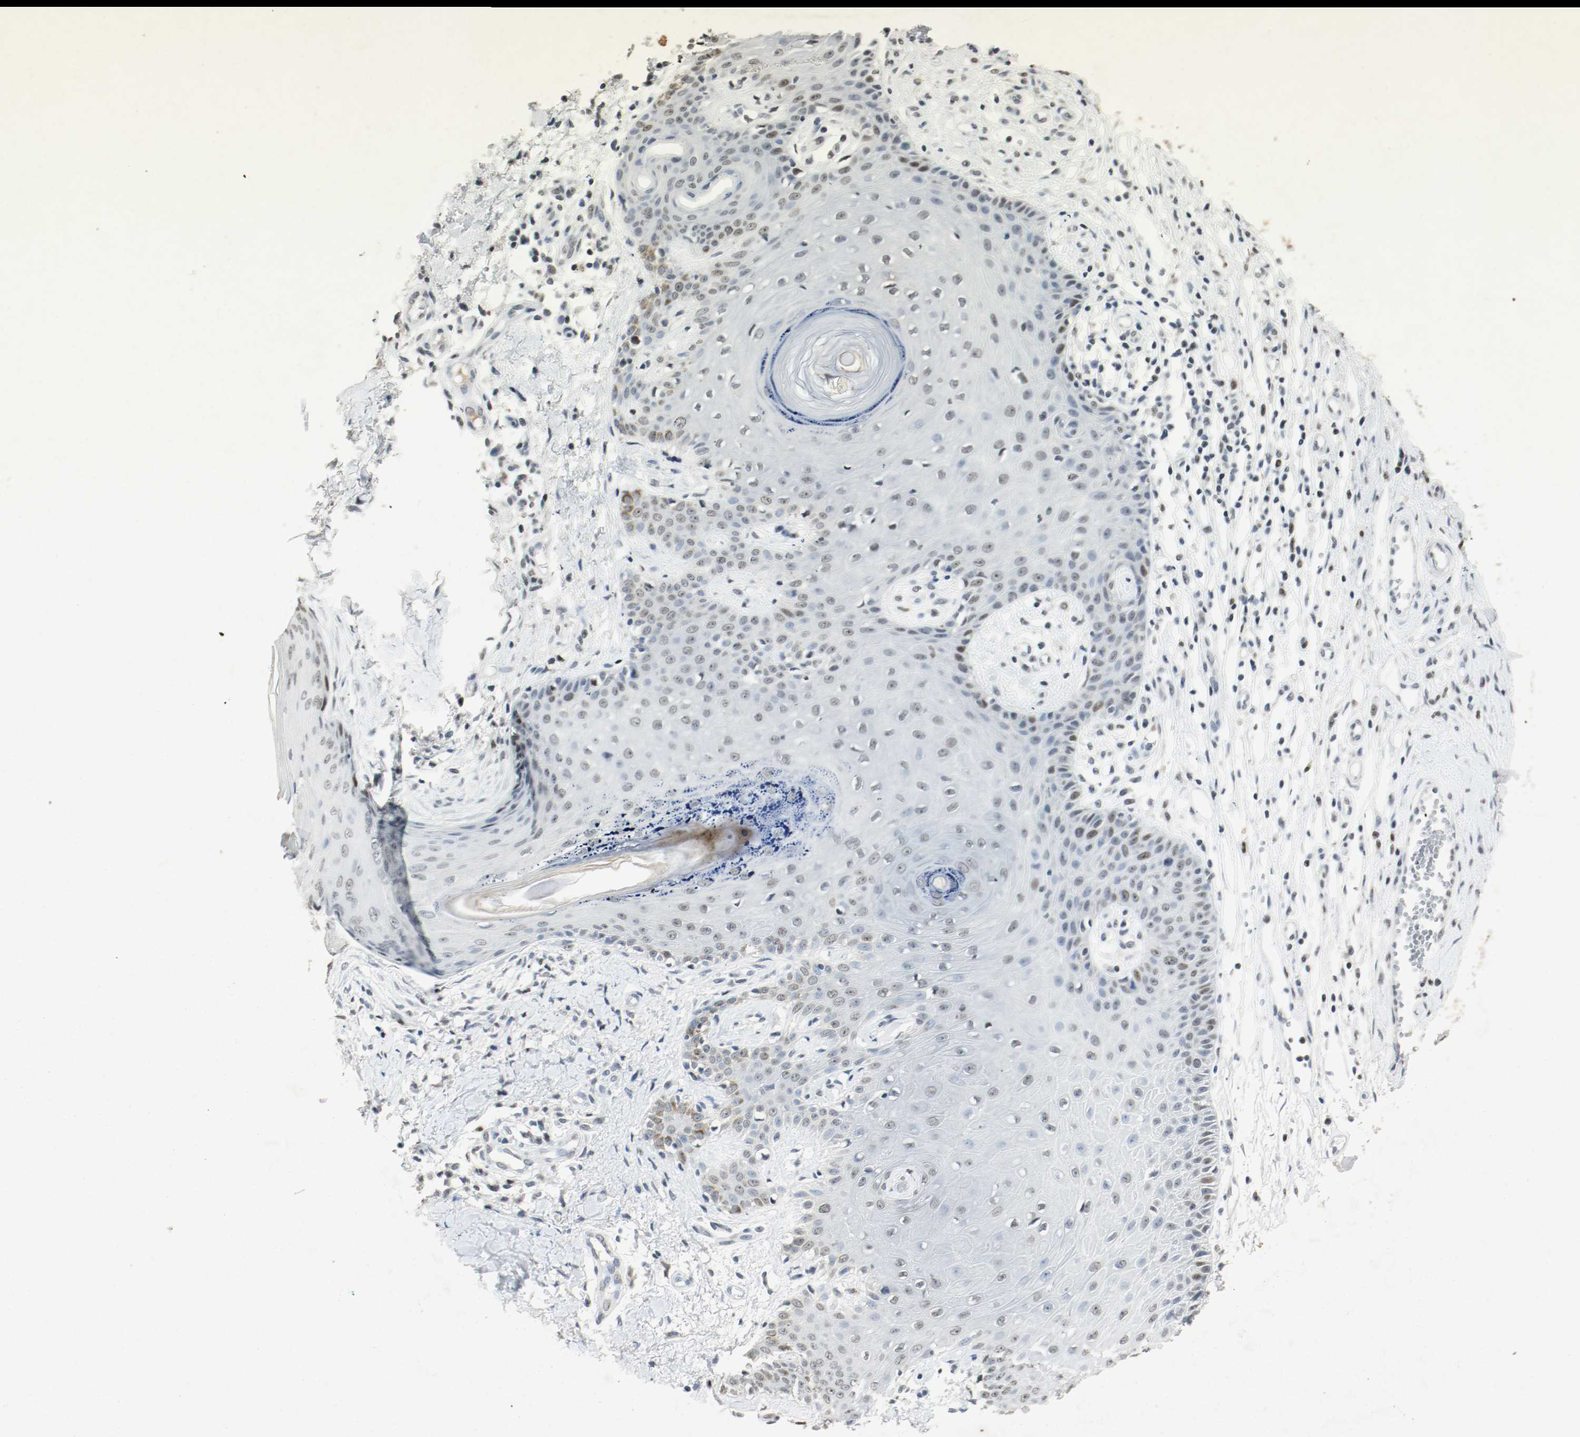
{"staining": {"intensity": "weak", "quantity": ">75%", "location": "nuclear"}, "tissue": "skin cancer", "cell_type": "Tumor cells", "image_type": "cancer", "snomed": [{"axis": "morphology", "description": "Basal cell carcinoma"}, {"axis": "topography", "description": "Skin"}], "caption": "The histopathology image demonstrates staining of skin cancer (basal cell carcinoma), revealing weak nuclear protein staining (brown color) within tumor cells.", "gene": "DNMT1", "patient": {"sex": "male", "age": 67}}